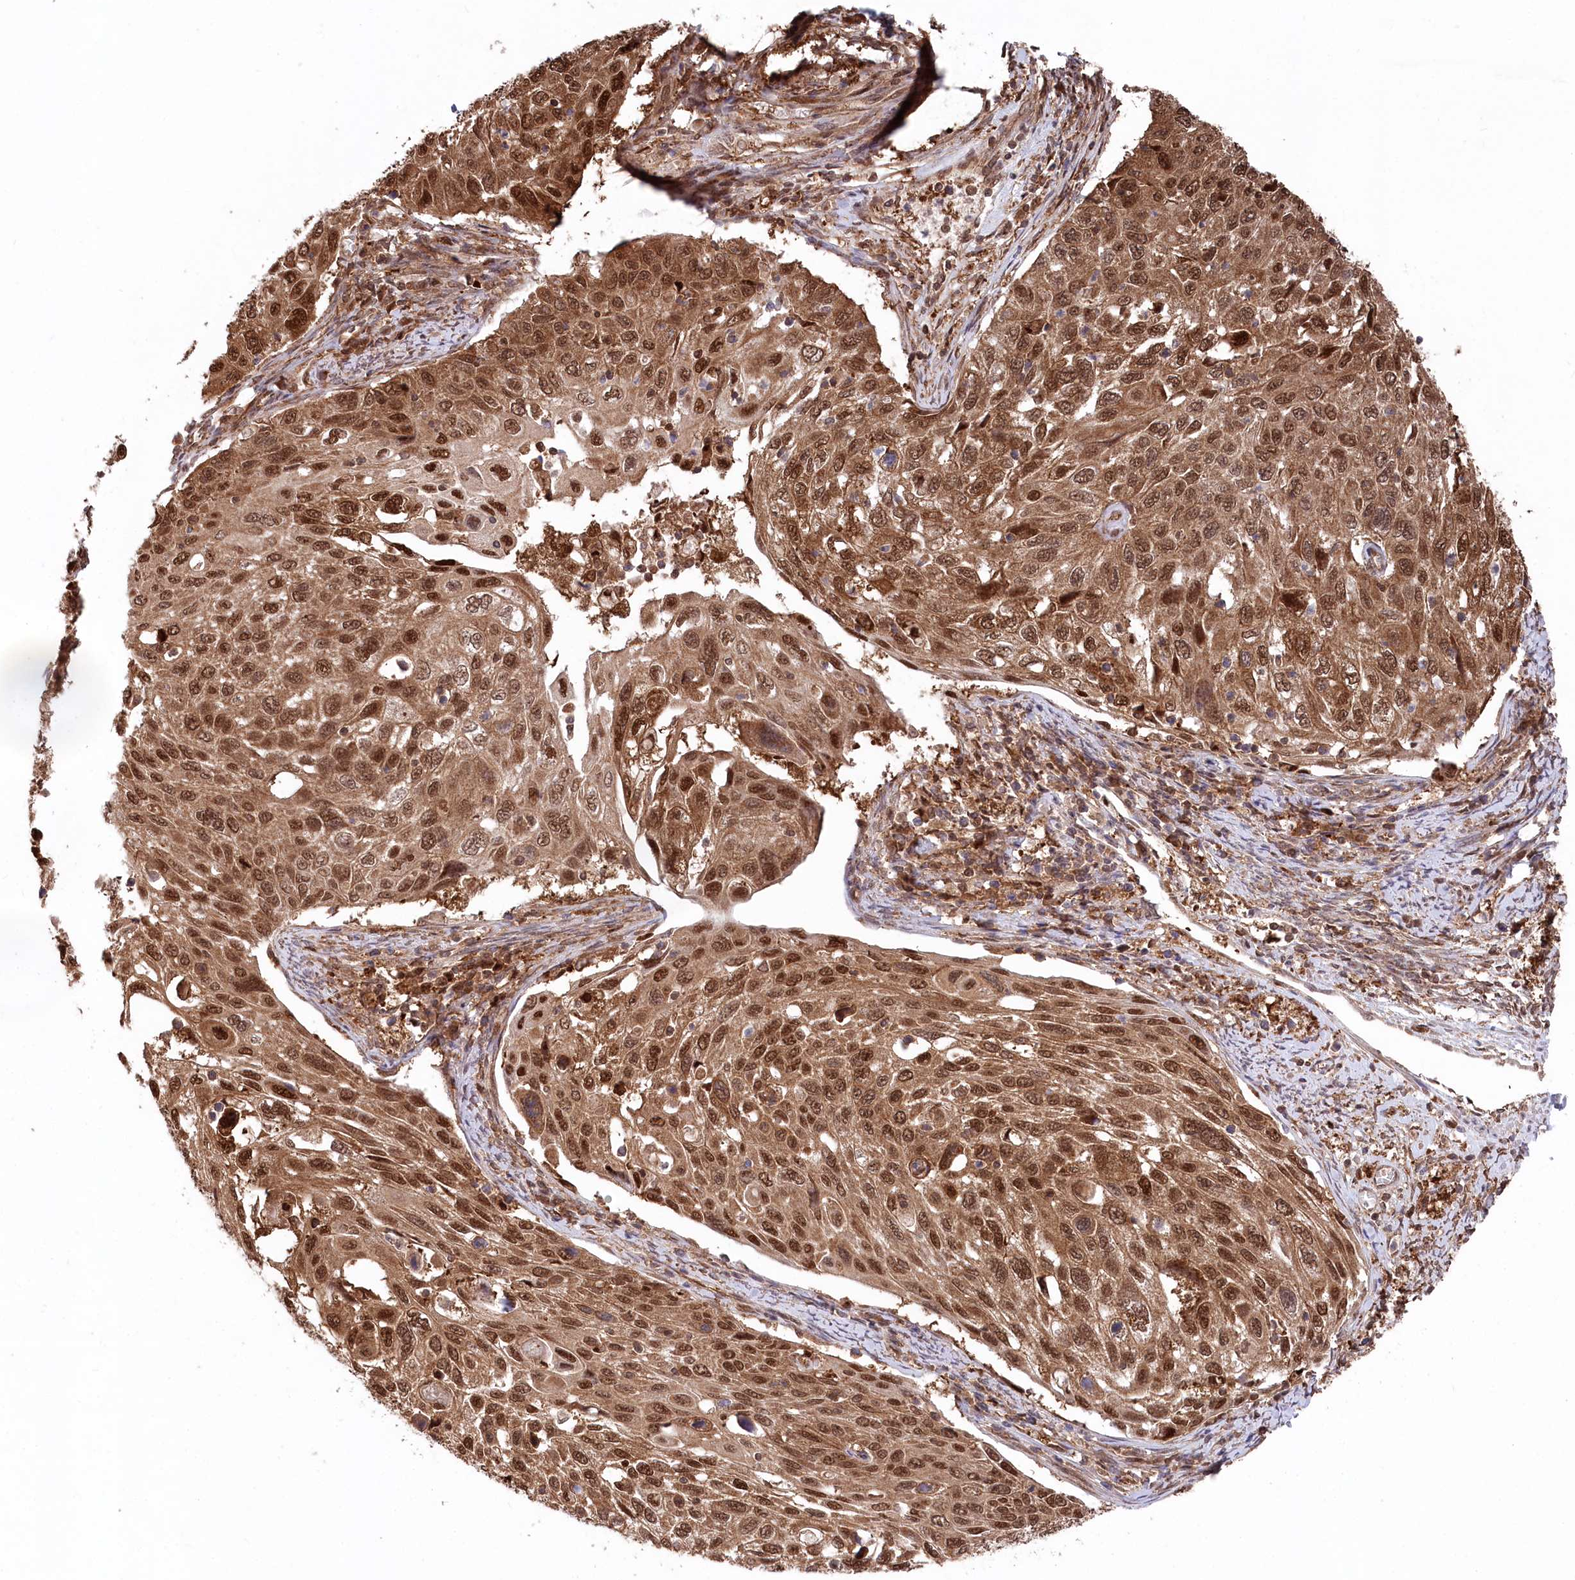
{"staining": {"intensity": "strong", "quantity": ">75%", "location": "cytoplasmic/membranous,nuclear"}, "tissue": "cervical cancer", "cell_type": "Tumor cells", "image_type": "cancer", "snomed": [{"axis": "morphology", "description": "Squamous cell carcinoma, NOS"}, {"axis": "topography", "description": "Cervix"}], "caption": "IHC (DAB (3,3'-diaminobenzidine)) staining of human cervical cancer (squamous cell carcinoma) exhibits strong cytoplasmic/membranous and nuclear protein expression in about >75% of tumor cells. (DAB (3,3'-diaminobenzidine) = brown stain, brightfield microscopy at high magnification).", "gene": "PSMA1", "patient": {"sex": "female", "age": 70}}